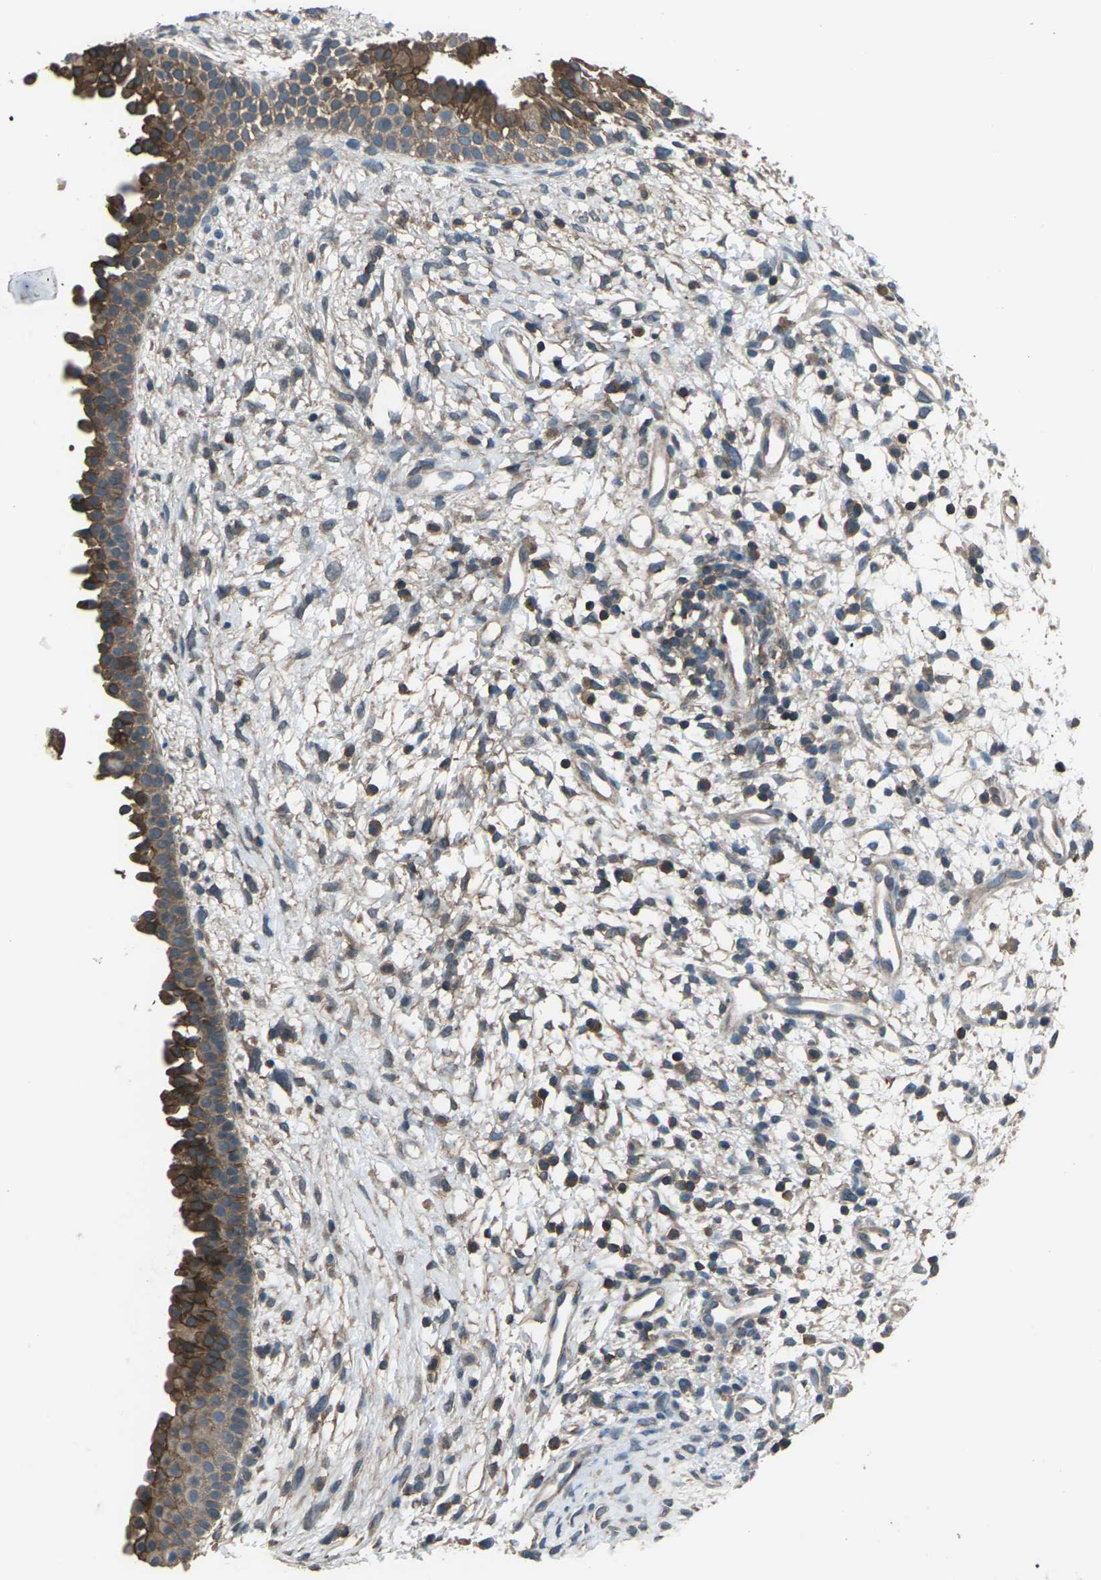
{"staining": {"intensity": "moderate", "quantity": ">75%", "location": "cytoplasmic/membranous"}, "tissue": "nasopharynx", "cell_type": "Respiratory epithelial cells", "image_type": "normal", "snomed": [{"axis": "morphology", "description": "Normal tissue, NOS"}, {"axis": "topography", "description": "Nasopharynx"}], "caption": "The photomicrograph displays staining of normal nasopharynx, revealing moderate cytoplasmic/membranous protein expression (brown color) within respiratory epithelial cells. (Brightfield microscopy of DAB IHC at high magnification).", "gene": "CMTM4", "patient": {"sex": "male", "age": 22}}